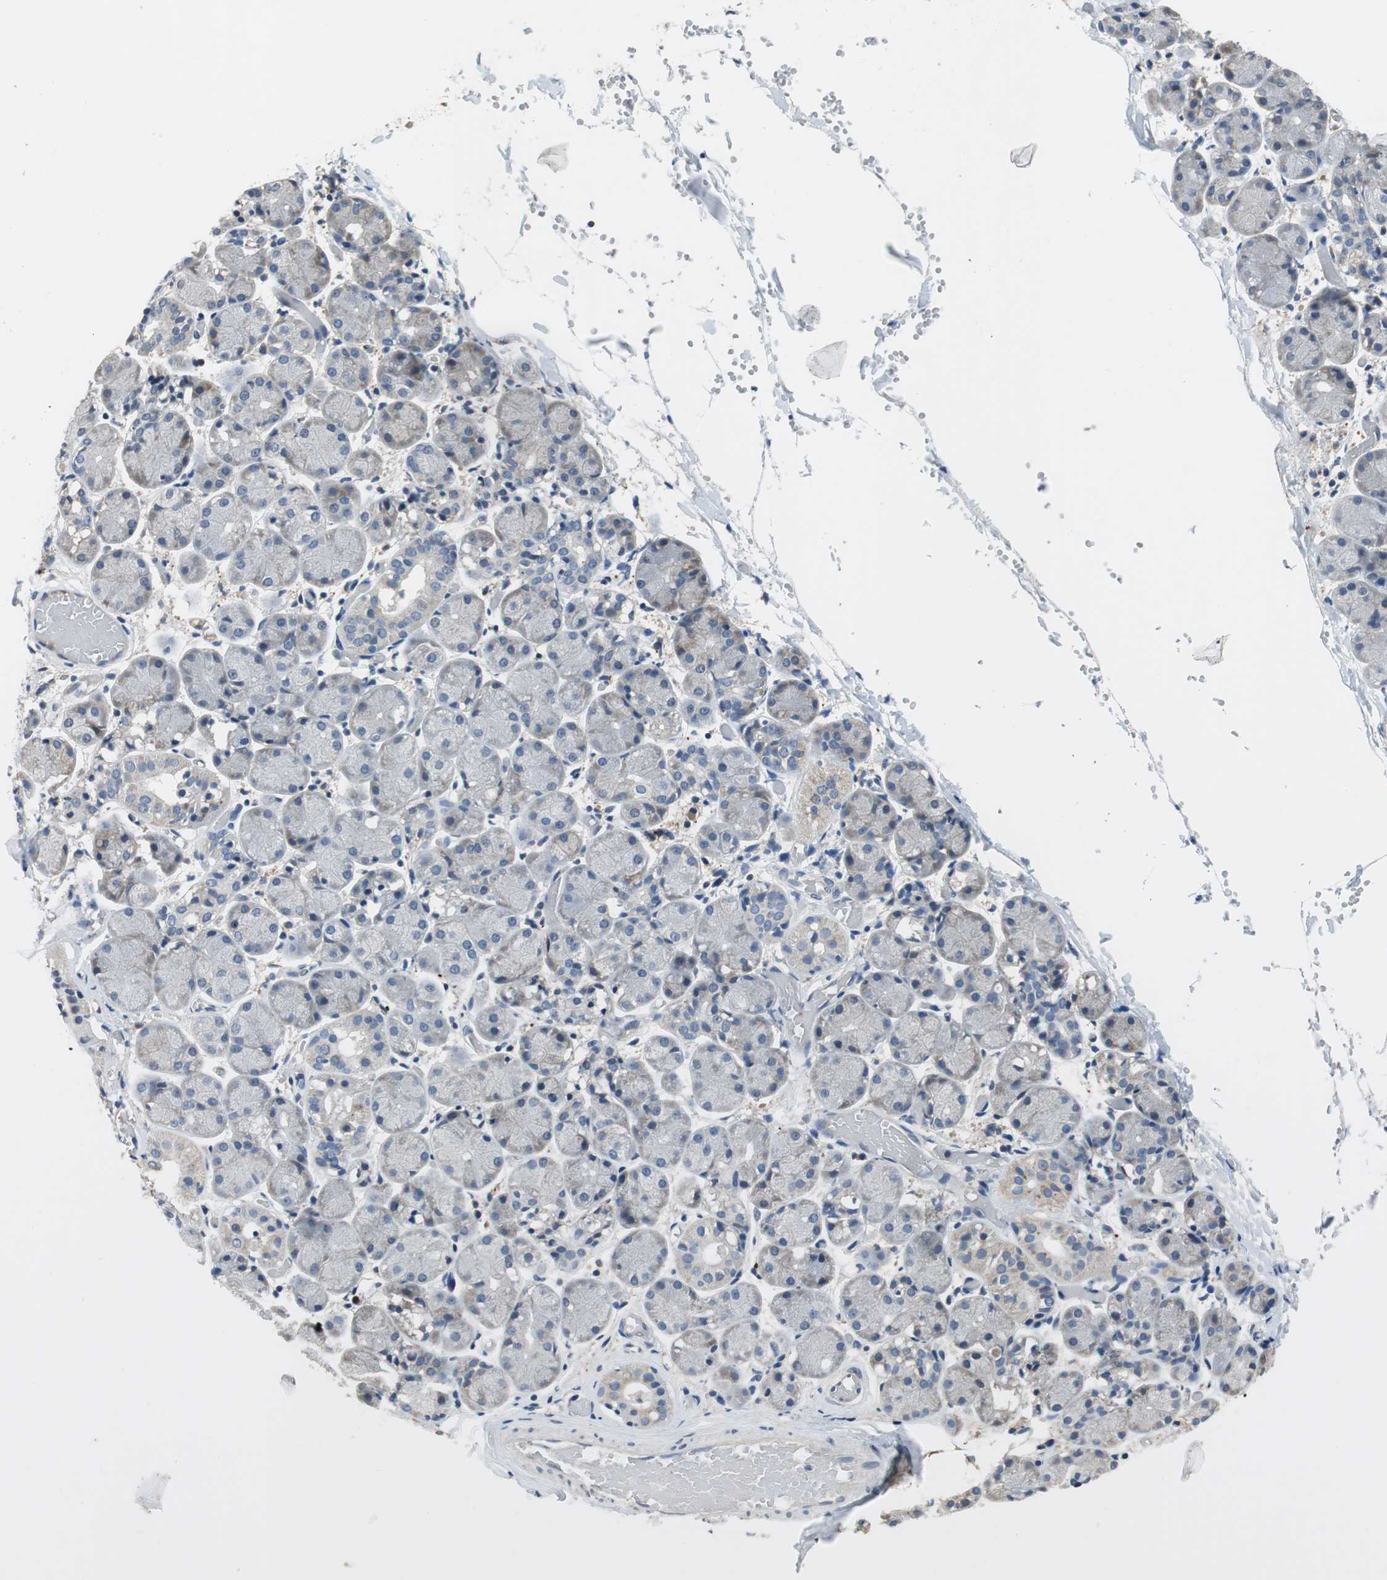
{"staining": {"intensity": "negative", "quantity": "none", "location": "none"}, "tissue": "salivary gland", "cell_type": "Glandular cells", "image_type": "normal", "snomed": [{"axis": "morphology", "description": "Normal tissue, NOS"}, {"axis": "topography", "description": "Salivary gland"}], "caption": "DAB (3,3'-diaminobenzidine) immunohistochemical staining of unremarkable human salivary gland reveals no significant staining in glandular cells. (DAB immunohistochemistry, high magnification).", "gene": "MTIF2", "patient": {"sex": "female", "age": 24}}